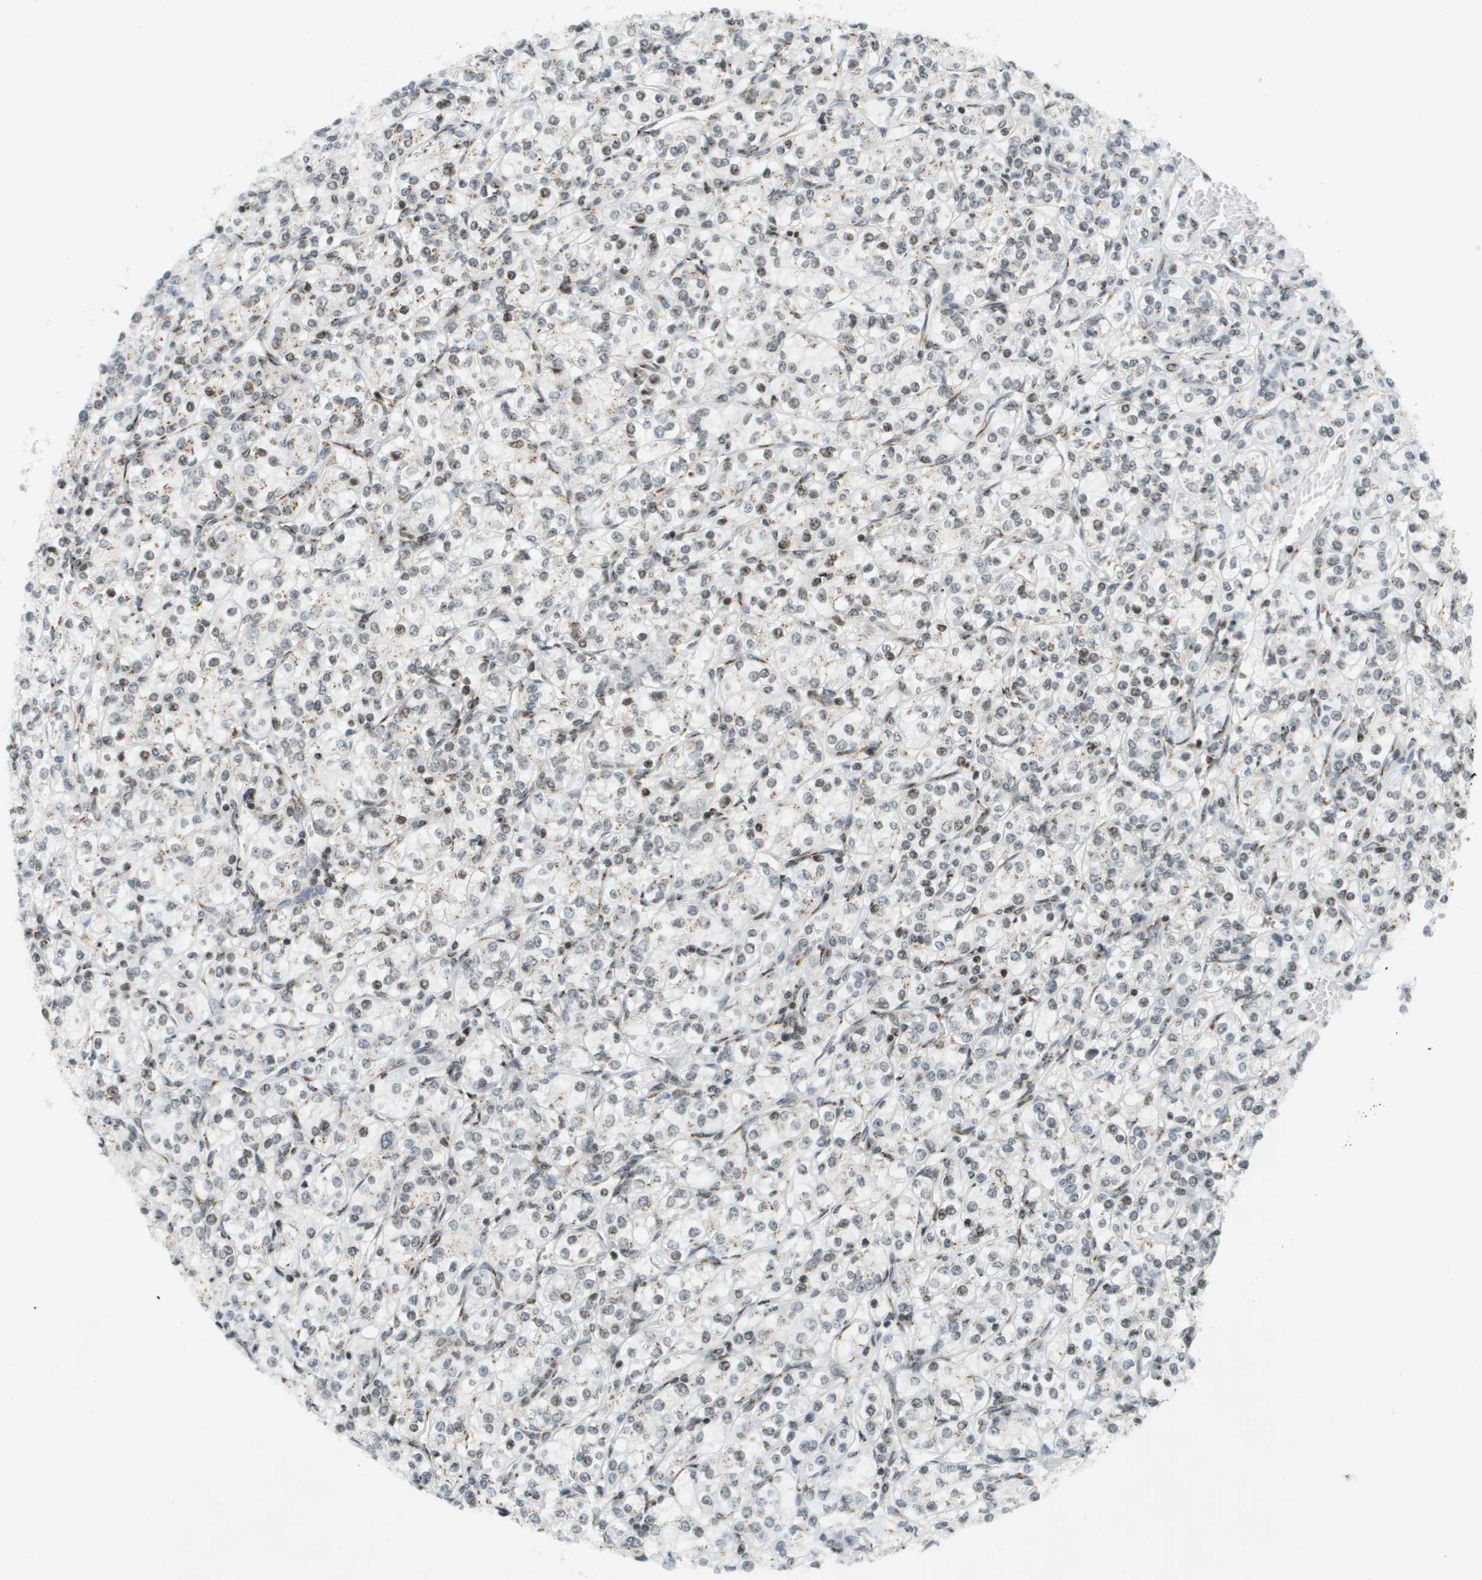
{"staining": {"intensity": "moderate", "quantity": "25%-75%", "location": "nuclear"}, "tissue": "renal cancer", "cell_type": "Tumor cells", "image_type": "cancer", "snomed": [{"axis": "morphology", "description": "Adenocarcinoma, NOS"}, {"axis": "topography", "description": "Kidney"}], "caption": "This micrograph reveals adenocarcinoma (renal) stained with immunohistochemistry (IHC) to label a protein in brown. The nuclear of tumor cells show moderate positivity for the protein. Nuclei are counter-stained blue.", "gene": "EVC", "patient": {"sex": "male", "age": 77}}